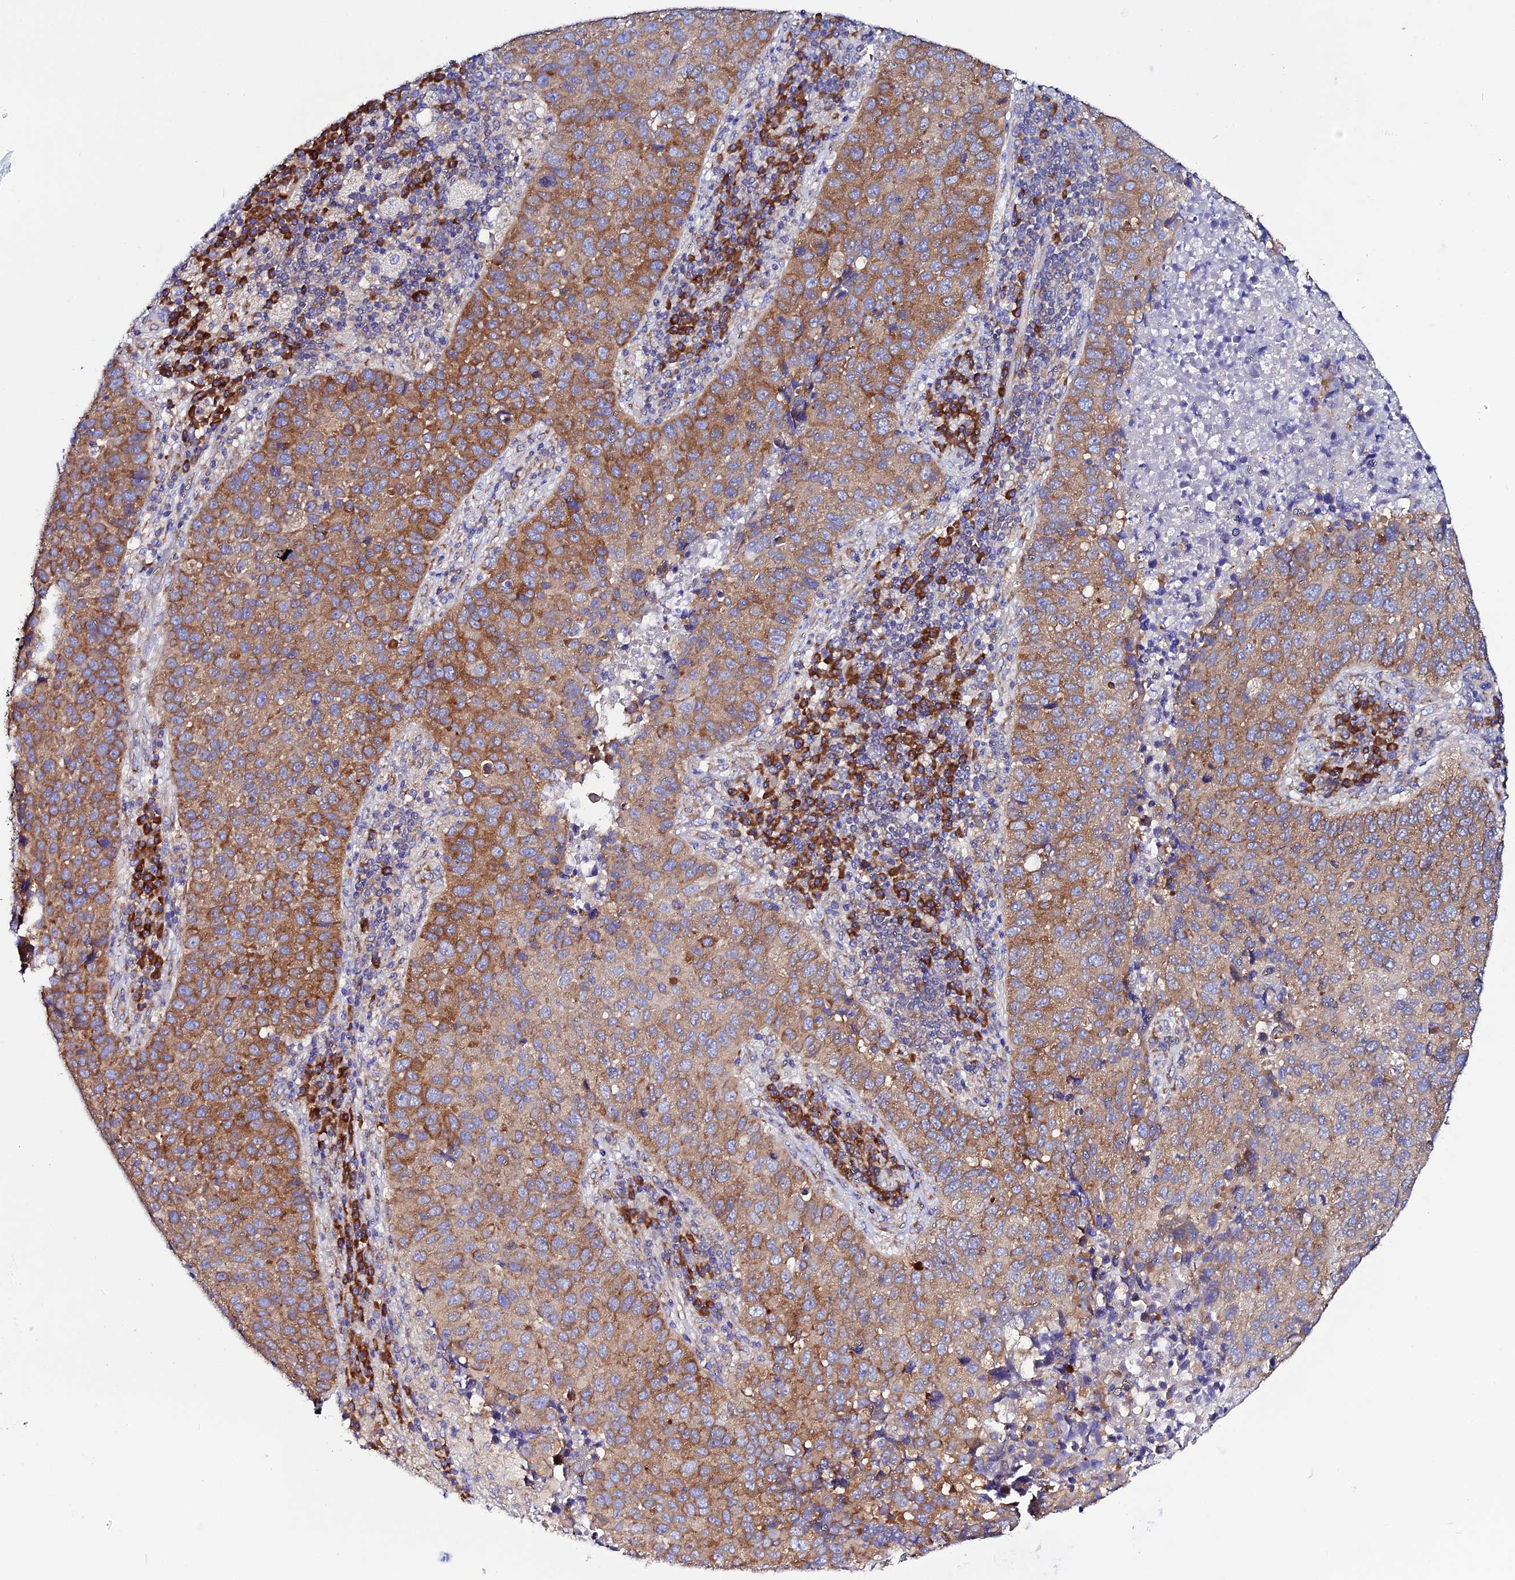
{"staining": {"intensity": "moderate", "quantity": ">75%", "location": "cytoplasmic/membranous"}, "tissue": "lung cancer", "cell_type": "Tumor cells", "image_type": "cancer", "snomed": [{"axis": "morphology", "description": "Squamous cell carcinoma, NOS"}, {"axis": "topography", "description": "Lung"}], "caption": "Protein expression analysis of human squamous cell carcinoma (lung) reveals moderate cytoplasmic/membranous staining in about >75% of tumor cells.", "gene": "EEF1G", "patient": {"sex": "male", "age": 73}}